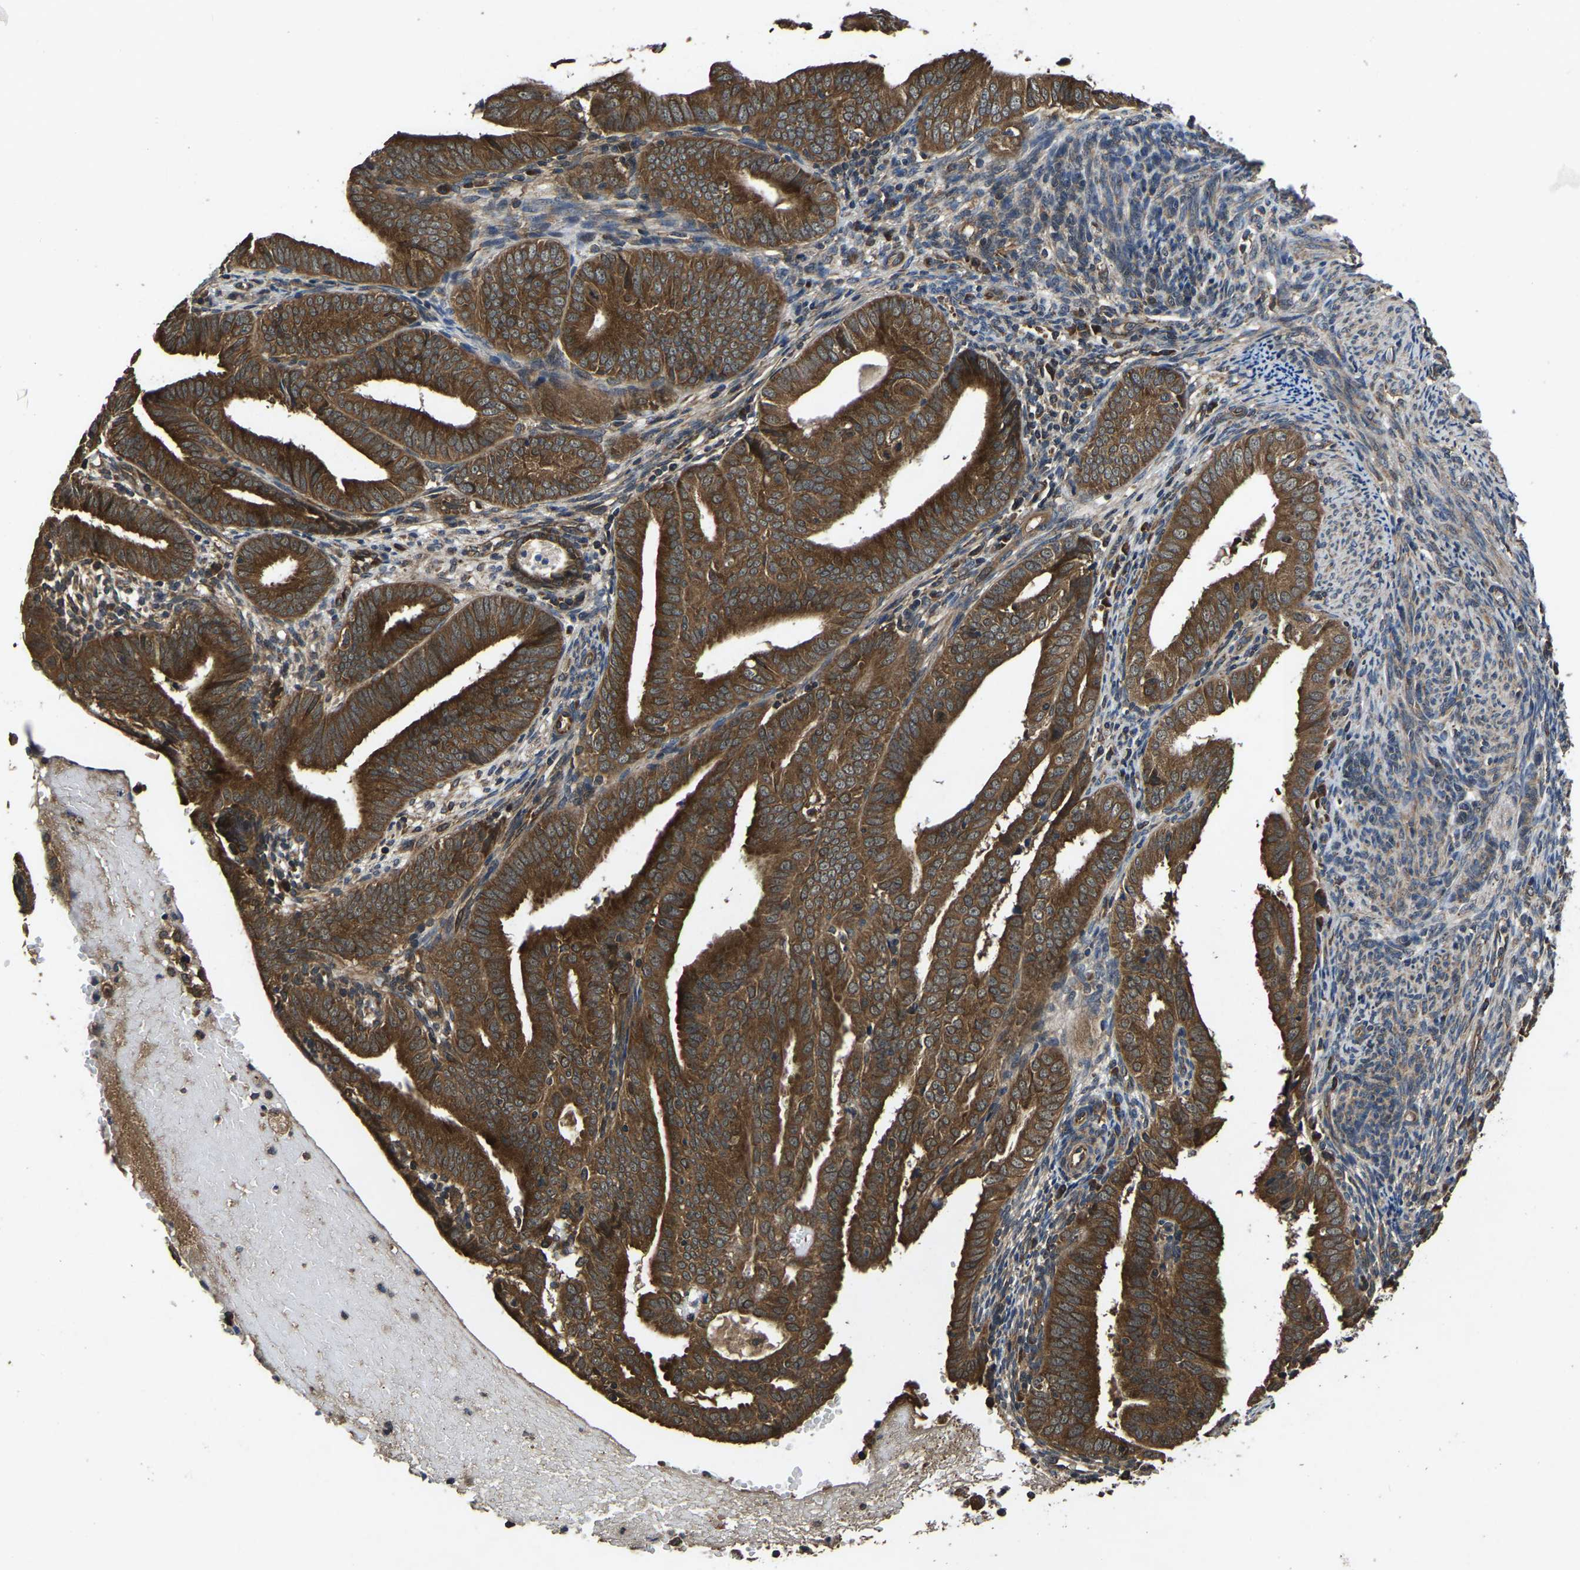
{"staining": {"intensity": "strong", "quantity": ">75%", "location": "cytoplasmic/membranous"}, "tissue": "endometrial cancer", "cell_type": "Tumor cells", "image_type": "cancer", "snomed": [{"axis": "morphology", "description": "Adenocarcinoma, NOS"}, {"axis": "topography", "description": "Endometrium"}], "caption": "A brown stain labels strong cytoplasmic/membranous expression of a protein in human endometrial adenocarcinoma tumor cells.", "gene": "CRYZL1", "patient": {"sex": "female", "age": 58}}